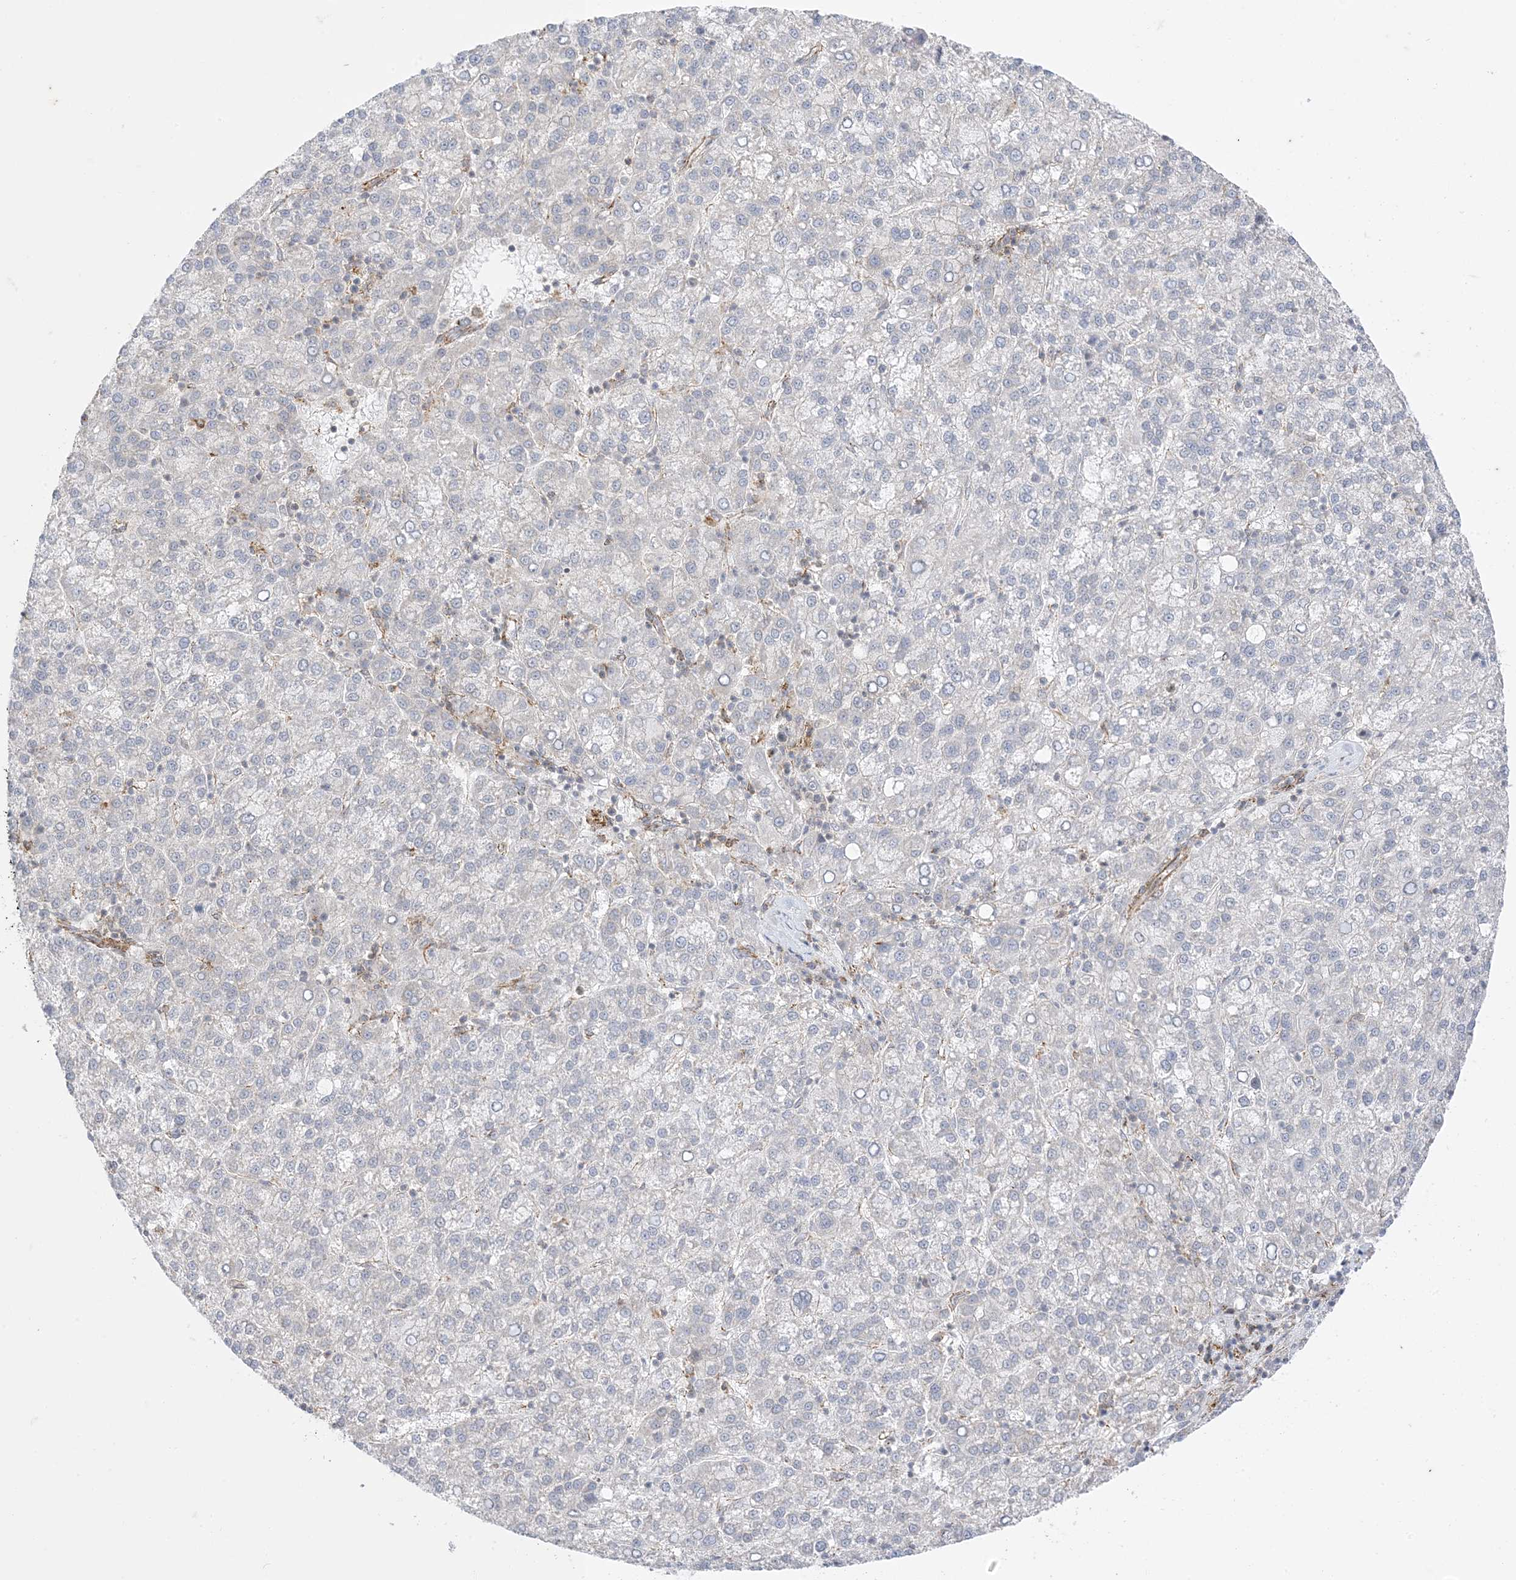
{"staining": {"intensity": "negative", "quantity": "none", "location": "none"}, "tissue": "liver cancer", "cell_type": "Tumor cells", "image_type": "cancer", "snomed": [{"axis": "morphology", "description": "Carcinoma, Hepatocellular, NOS"}, {"axis": "topography", "description": "Liver"}], "caption": "Hepatocellular carcinoma (liver) stained for a protein using IHC shows no expression tumor cells.", "gene": "RAC1", "patient": {"sex": "female", "age": 58}}